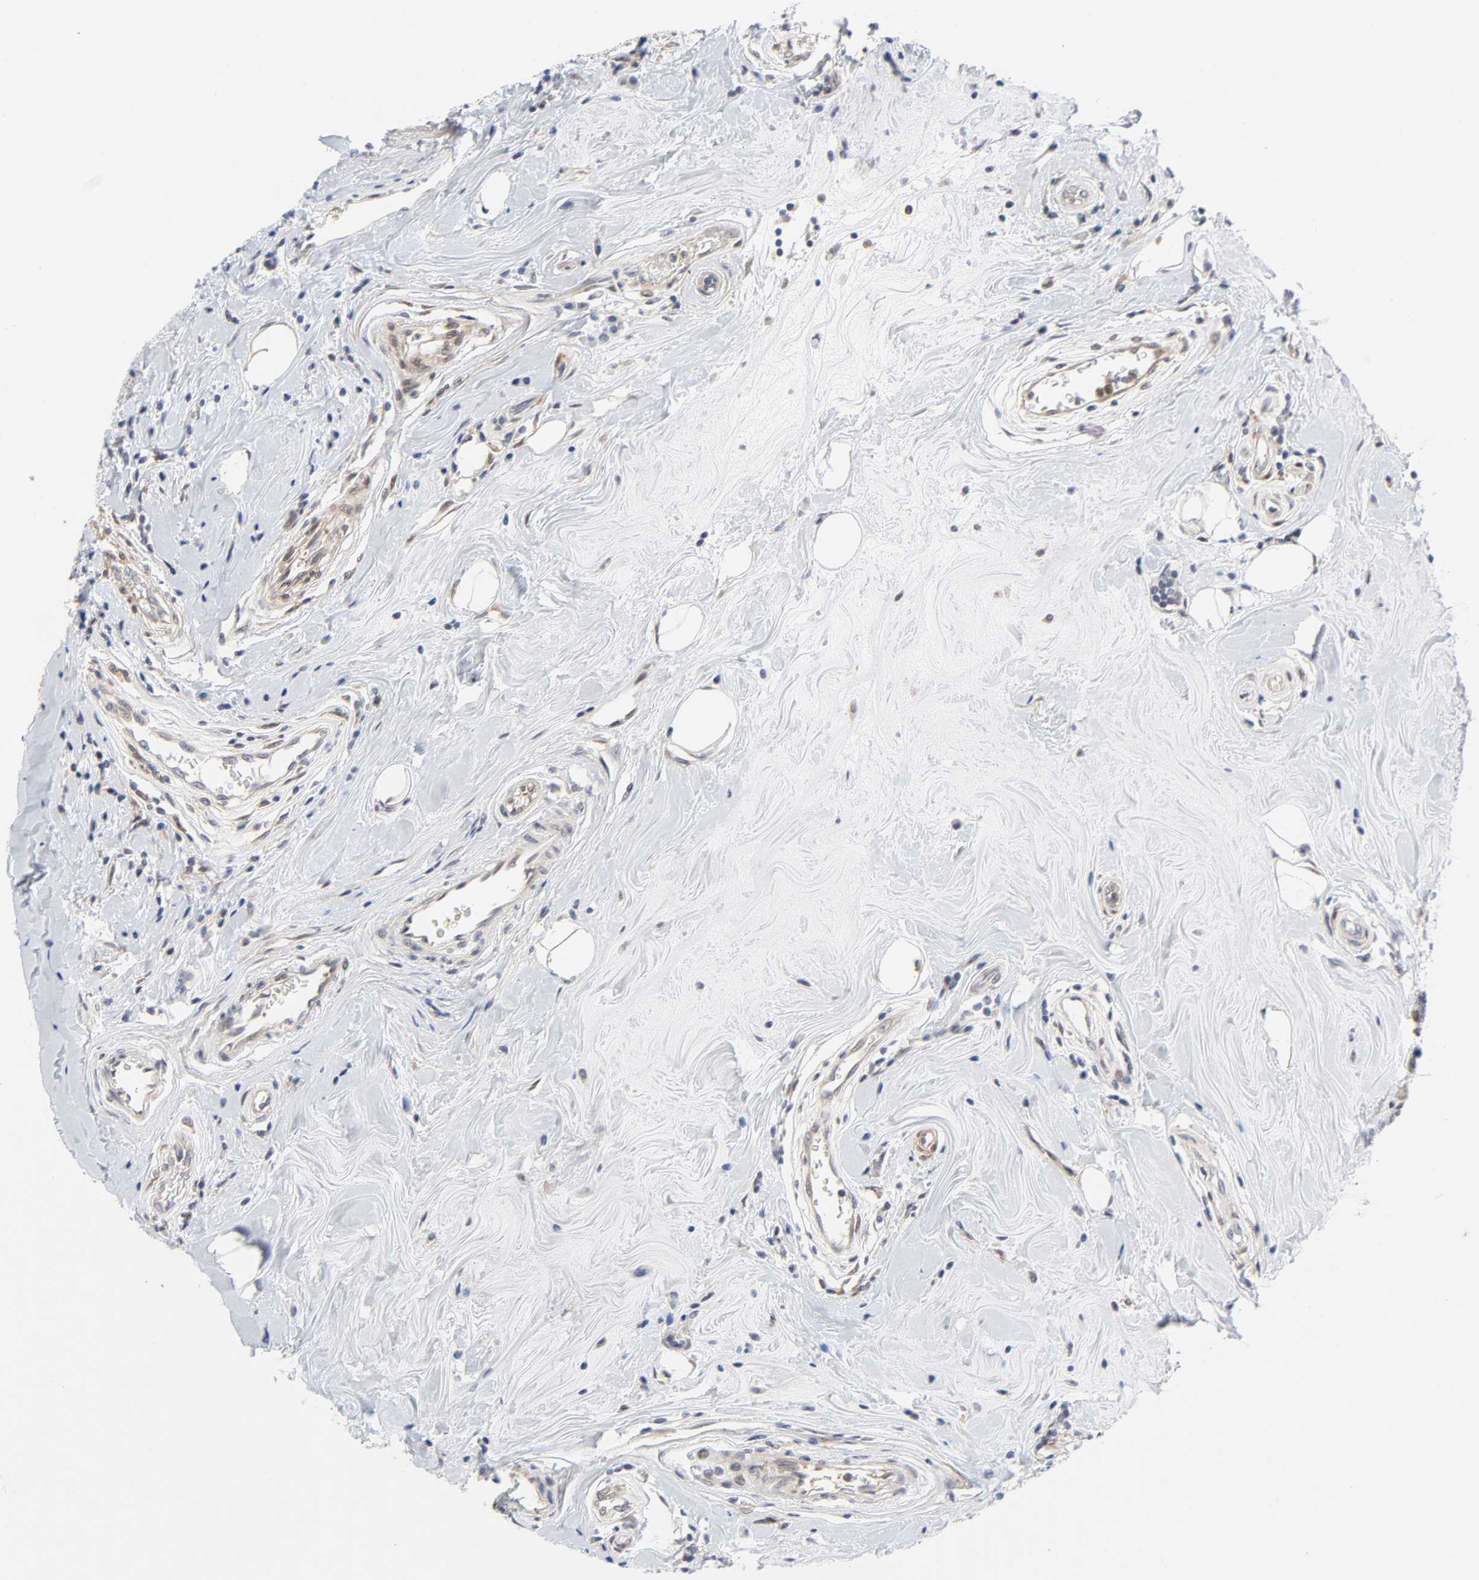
{"staining": {"intensity": "weak", "quantity": ">75%", "location": "cytoplasmic/membranous"}, "tissue": "breast cancer", "cell_type": "Tumor cells", "image_type": "cancer", "snomed": [{"axis": "morphology", "description": "Duct carcinoma"}, {"axis": "topography", "description": "Breast"}], "caption": "Protein positivity by immunohistochemistry (IHC) reveals weak cytoplasmic/membranous staining in about >75% of tumor cells in breast cancer.", "gene": "PTEN", "patient": {"sex": "female", "age": 27}}